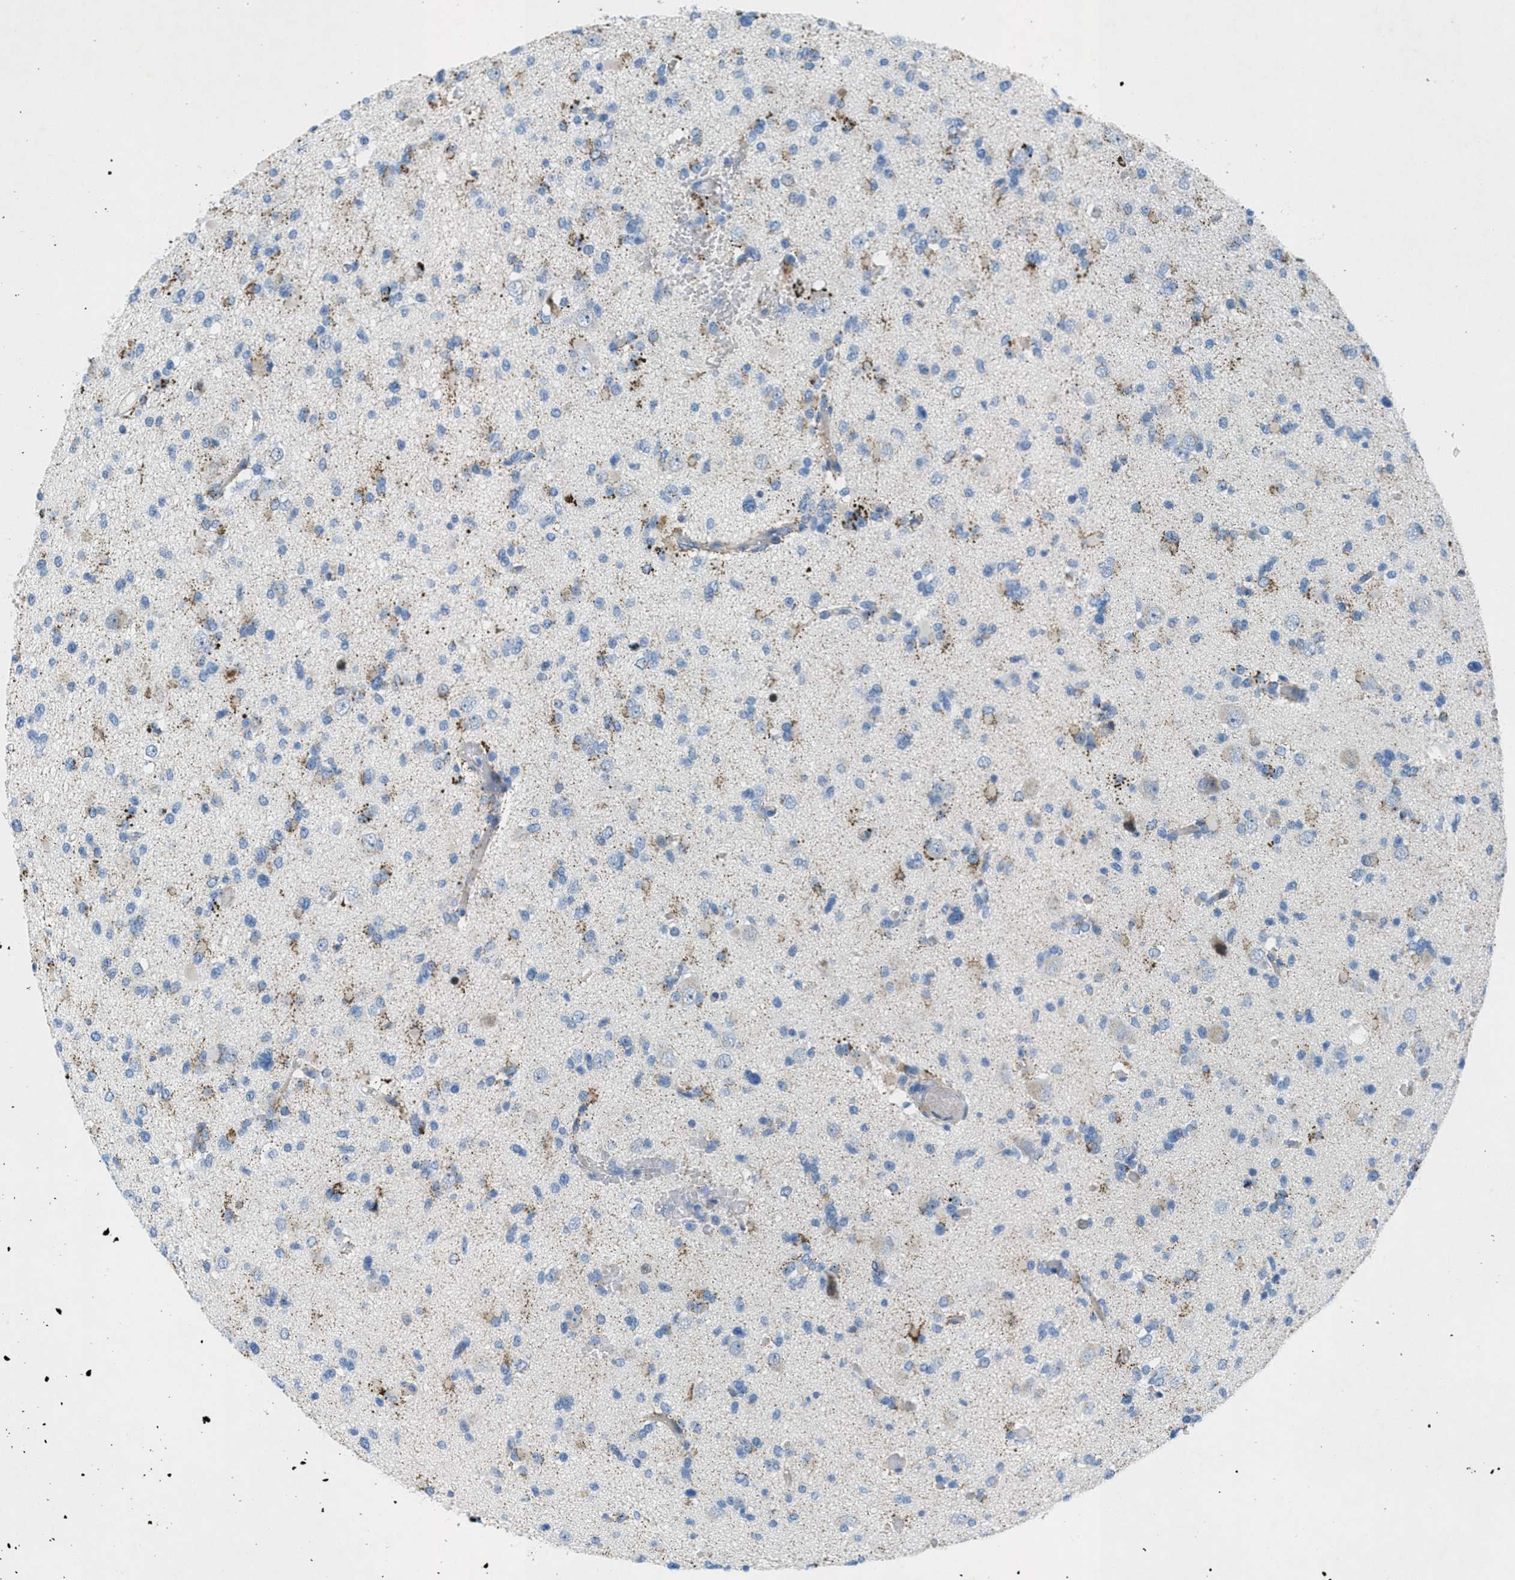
{"staining": {"intensity": "weak", "quantity": "<25%", "location": "cytoplasmic/membranous"}, "tissue": "glioma", "cell_type": "Tumor cells", "image_type": "cancer", "snomed": [{"axis": "morphology", "description": "Glioma, malignant, Low grade"}, {"axis": "topography", "description": "Brain"}], "caption": "IHC photomicrograph of glioma stained for a protein (brown), which reveals no expression in tumor cells.", "gene": "GALNT17", "patient": {"sex": "female", "age": 22}}